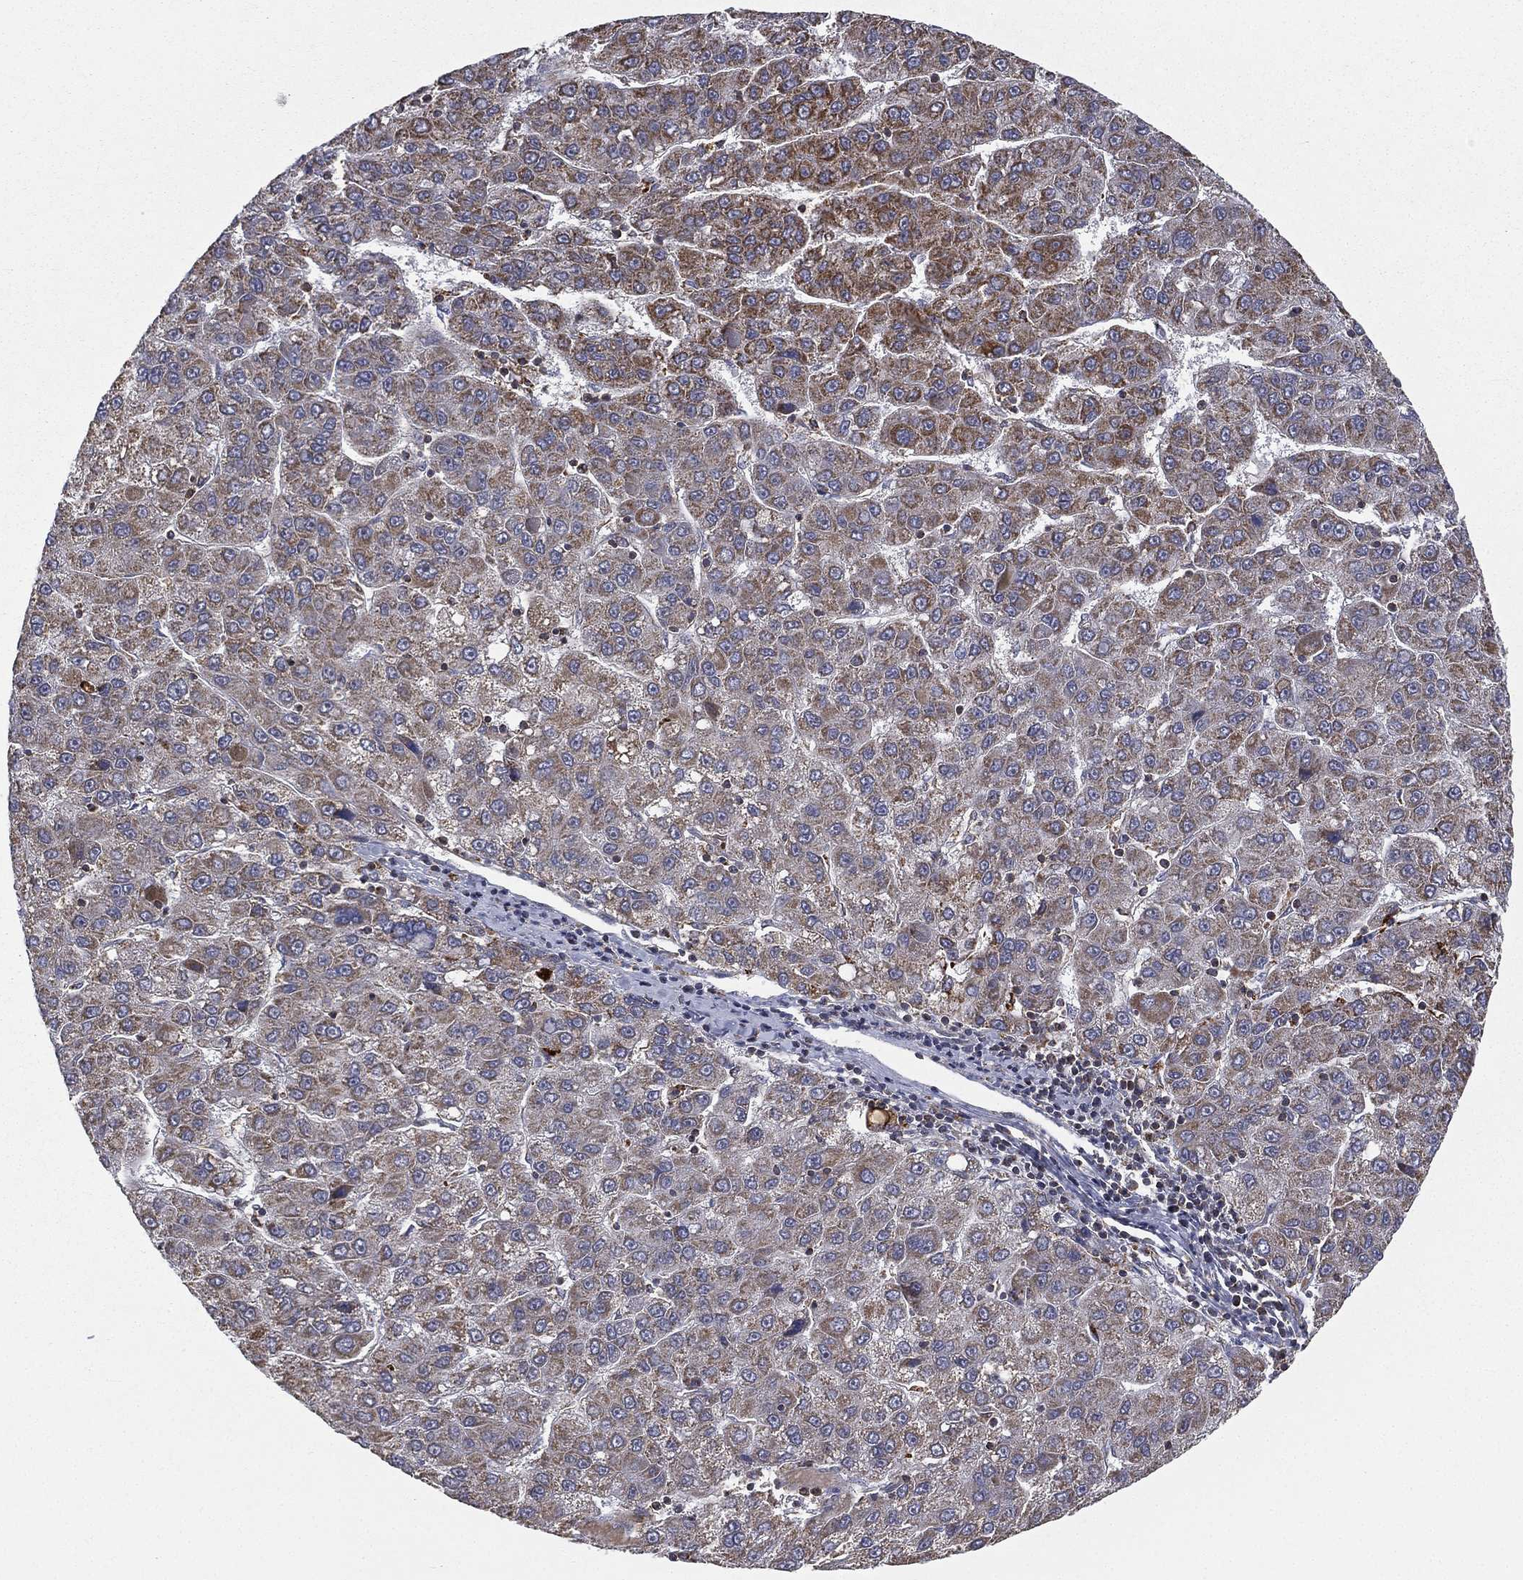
{"staining": {"intensity": "strong", "quantity": "25%-75%", "location": "cytoplasmic/membranous"}, "tissue": "liver cancer", "cell_type": "Tumor cells", "image_type": "cancer", "snomed": [{"axis": "morphology", "description": "Carcinoma, Hepatocellular, NOS"}, {"axis": "topography", "description": "Liver"}], "caption": "Immunohistochemical staining of human liver cancer shows strong cytoplasmic/membranous protein staining in approximately 25%-75% of tumor cells. Using DAB (3,3'-diaminobenzidine) (brown) and hematoxylin (blue) stains, captured at high magnification using brightfield microscopy.", "gene": "RIN3", "patient": {"sex": "female", "age": 82}}